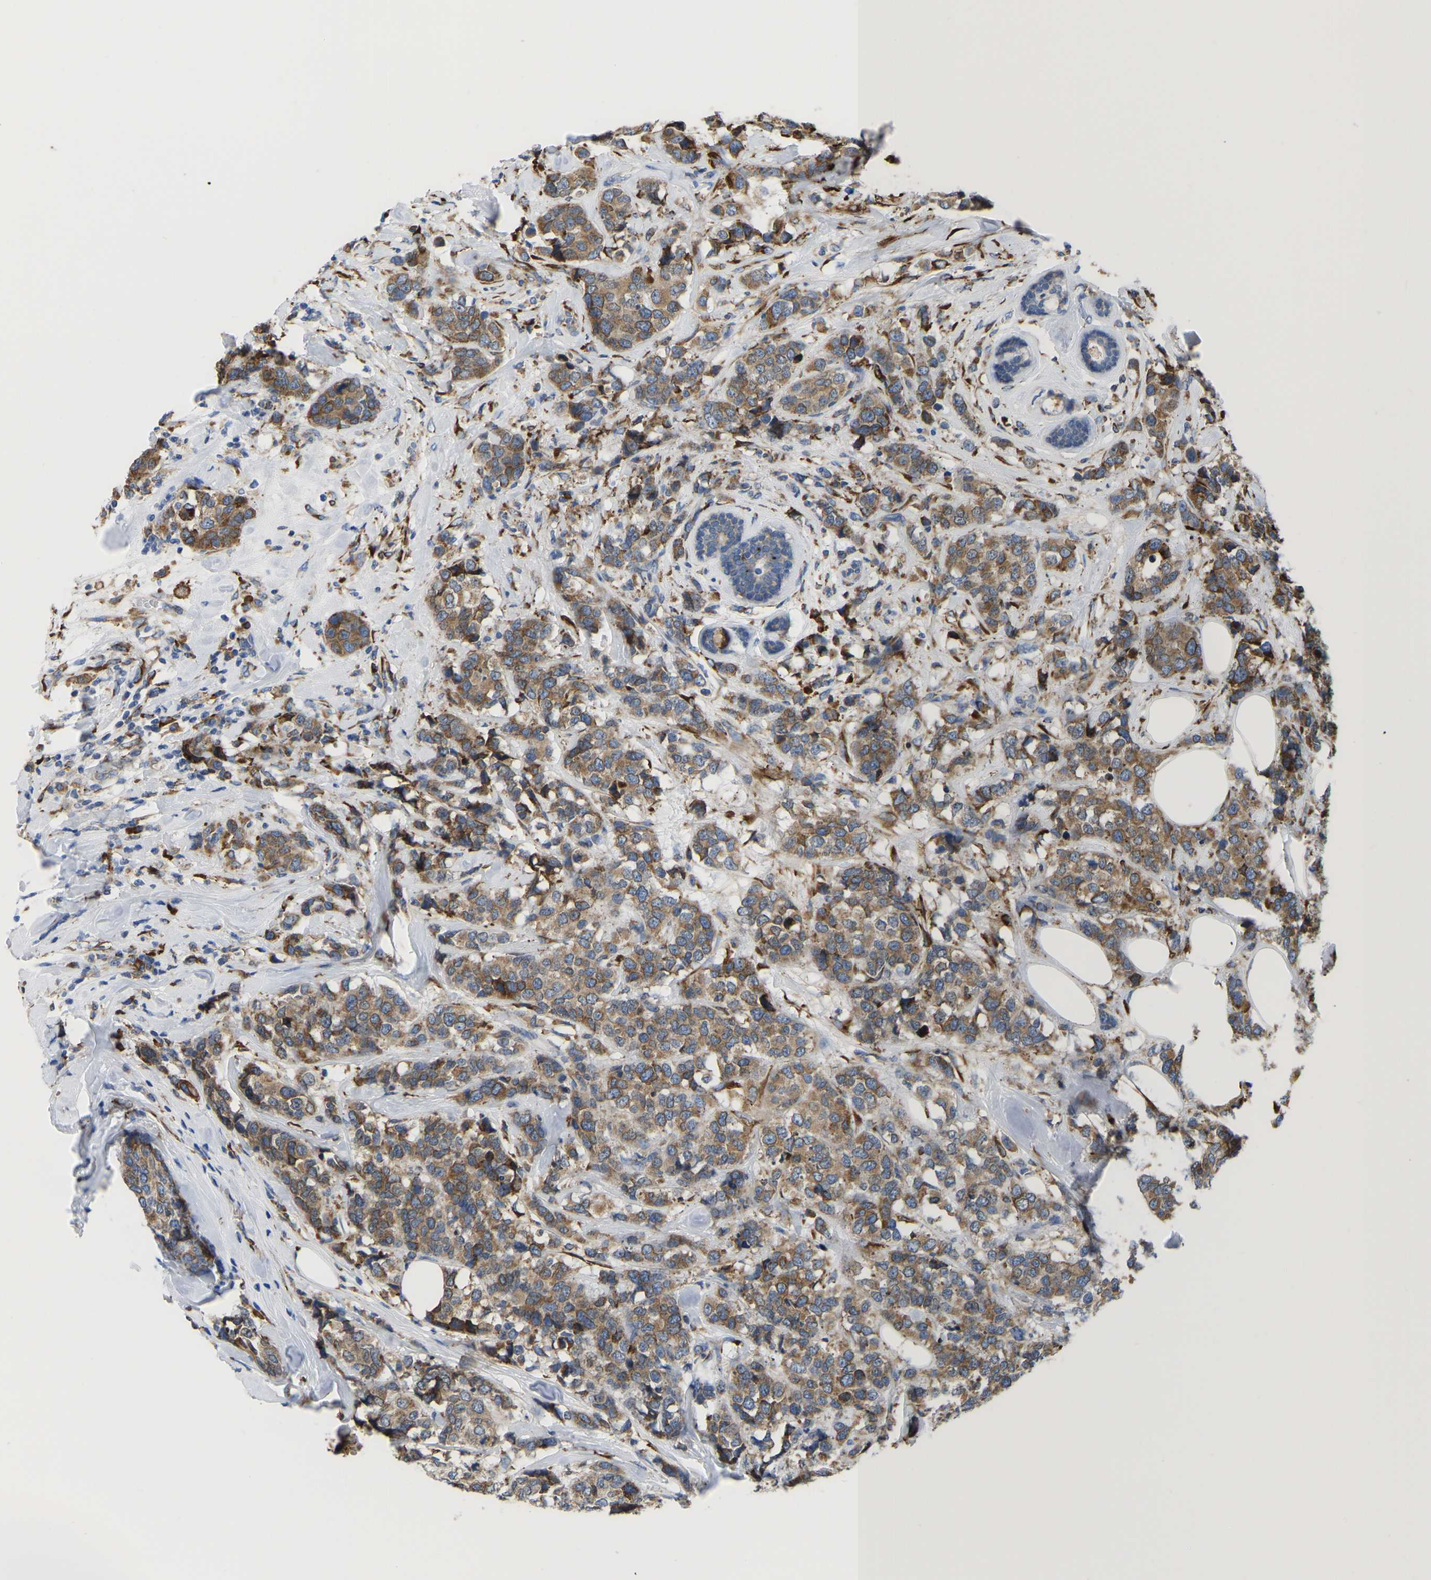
{"staining": {"intensity": "moderate", "quantity": ">75%", "location": "cytoplasmic/membranous"}, "tissue": "breast cancer", "cell_type": "Tumor cells", "image_type": "cancer", "snomed": [{"axis": "morphology", "description": "Lobular carcinoma"}, {"axis": "topography", "description": "Breast"}], "caption": "A micrograph of human lobular carcinoma (breast) stained for a protein demonstrates moderate cytoplasmic/membranous brown staining in tumor cells. Using DAB (3,3'-diaminobenzidine) (brown) and hematoxylin (blue) stains, captured at high magnification using brightfield microscopy.", "gene": "P4HB", "patient": {"sex": "female", "age": 59}}